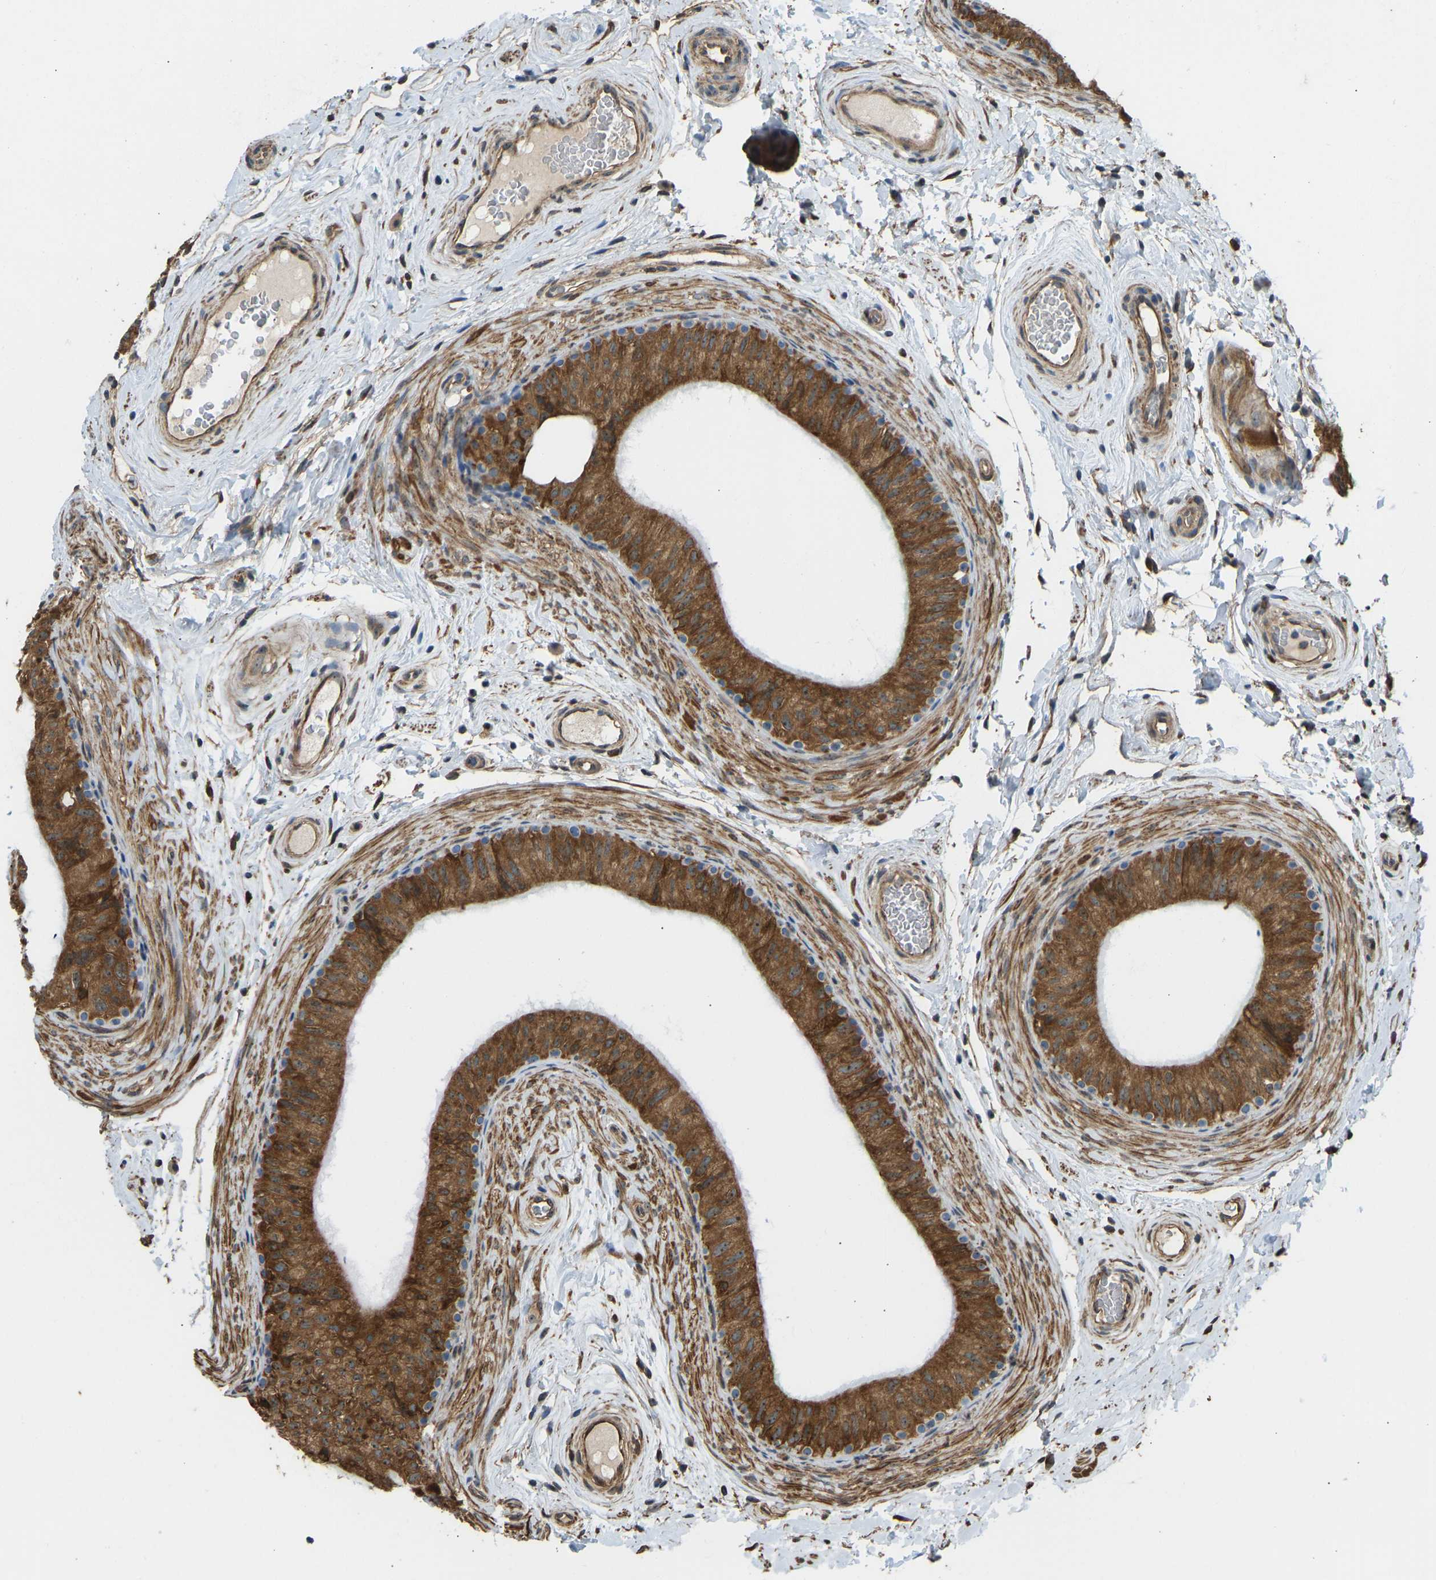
{"staining": {"intensity": "strong", "quantity": ">75%", "location": "cytoplasmic/membranous,nuclear"}, "tissue": "epididymis", "cell_type": "Glandular cells", "image_type": "normal", "snomed": [{"axis": "morphology", "description": "Normal tissue, NOS"}, {"axis": "topography", "description": "Epididymis"}], "caption": "Immunohistochemistry (IHC) (DAB (3,3'-diaminobenzidine)) staining of unremarkable epididymis shows strong cytoplasmic/membranous,nuclear protein expression in approximately >75% of glandular cells. (IHC, brightfield microscopy, high magnification).", "gene": "OS9", "patient": {"sex": "male", "age": 34}}